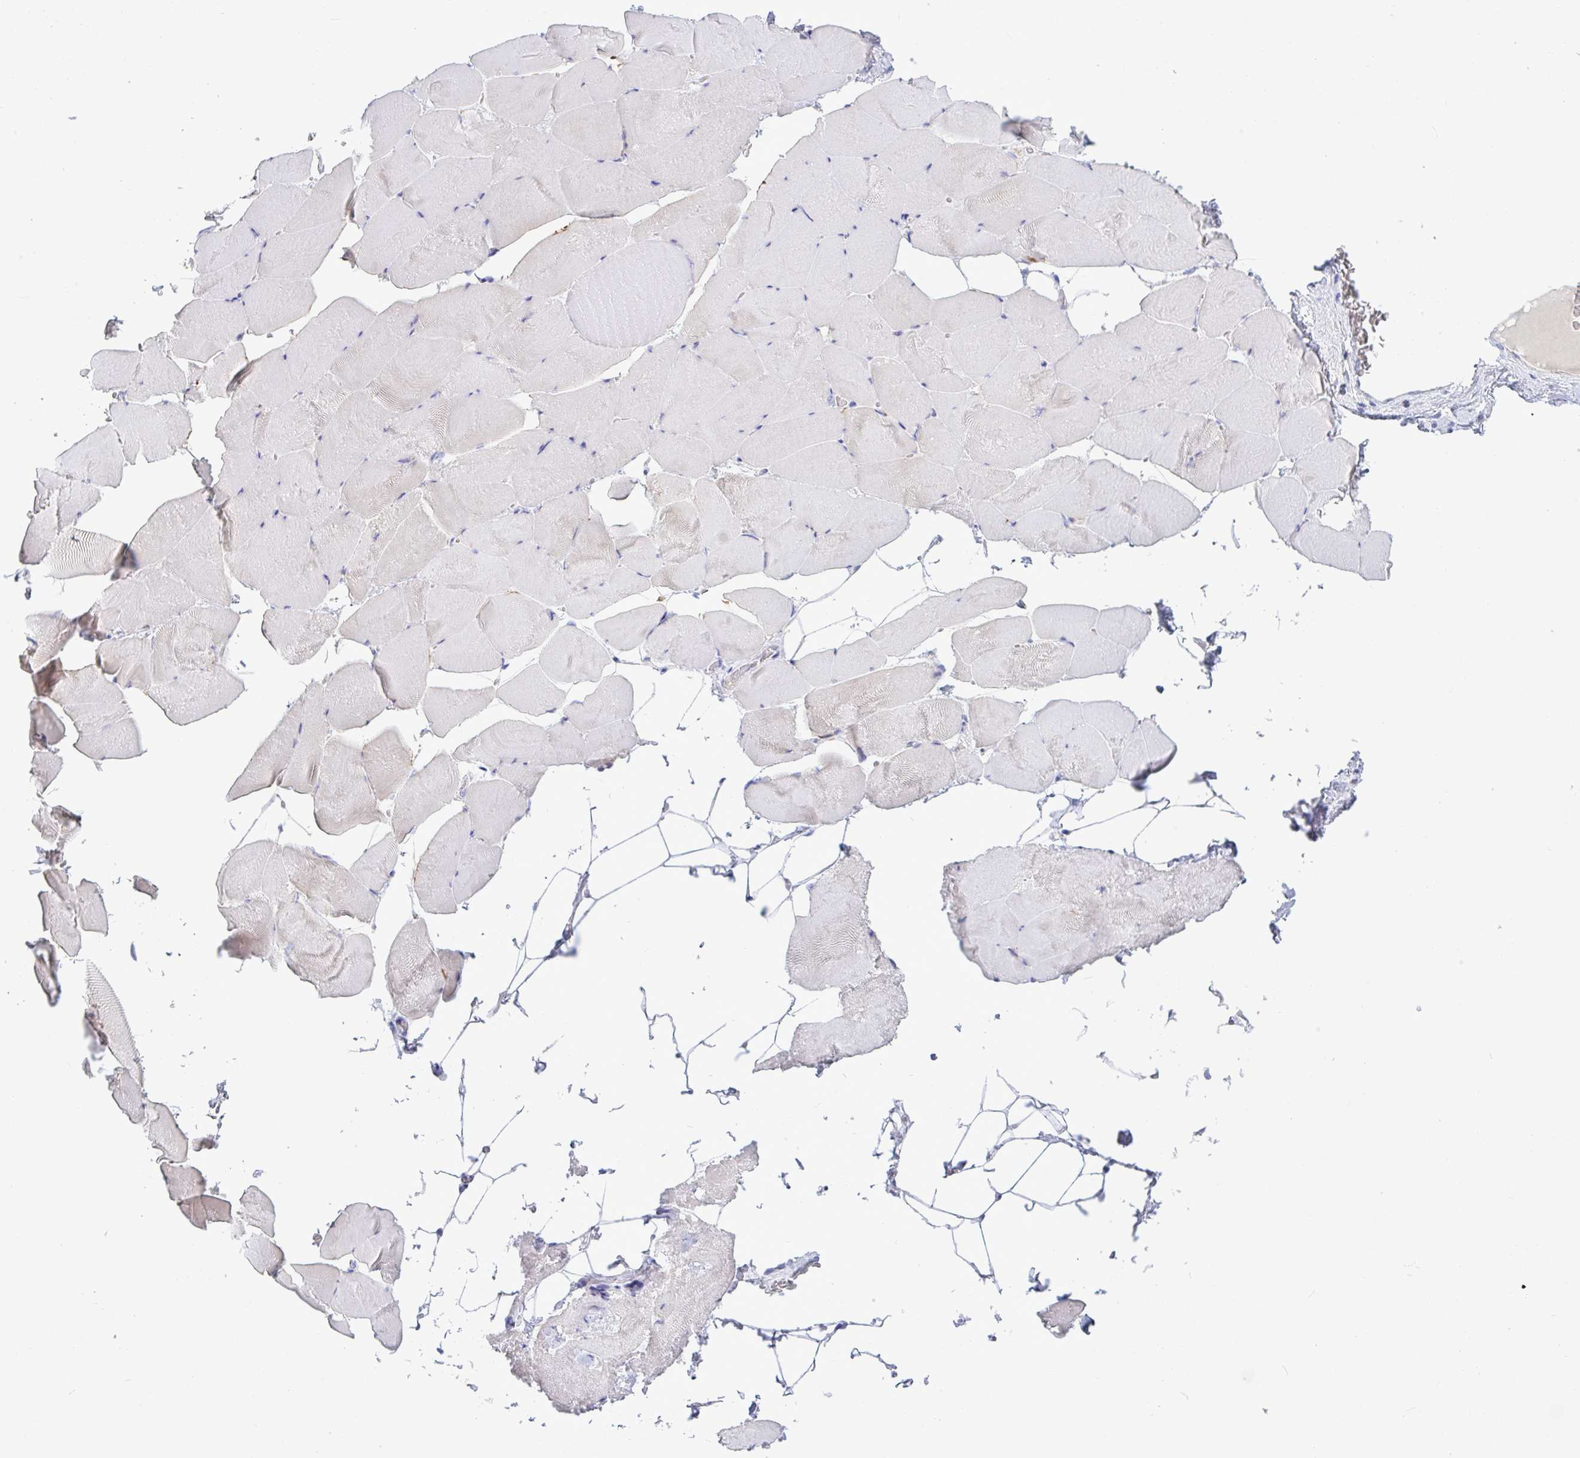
{"staining": {"intensity": "negative", "quantity": "none", "location": "none"}, "tissue": "skeletal muscle", "cell_type": "Myocytes", "image_type": "normal", "snomed": [{"axis": "morphology", "description": "Normal tissue, NOS"}, {"axis": "topography", "description": "Skeletal muscle"}], "caption": "Skeletal muscle was stained to show a protein in brown. There is no significant positivity in myocytes.", "gene": "TAS2R38", "patient": {"sex": "female", "age": 64}}